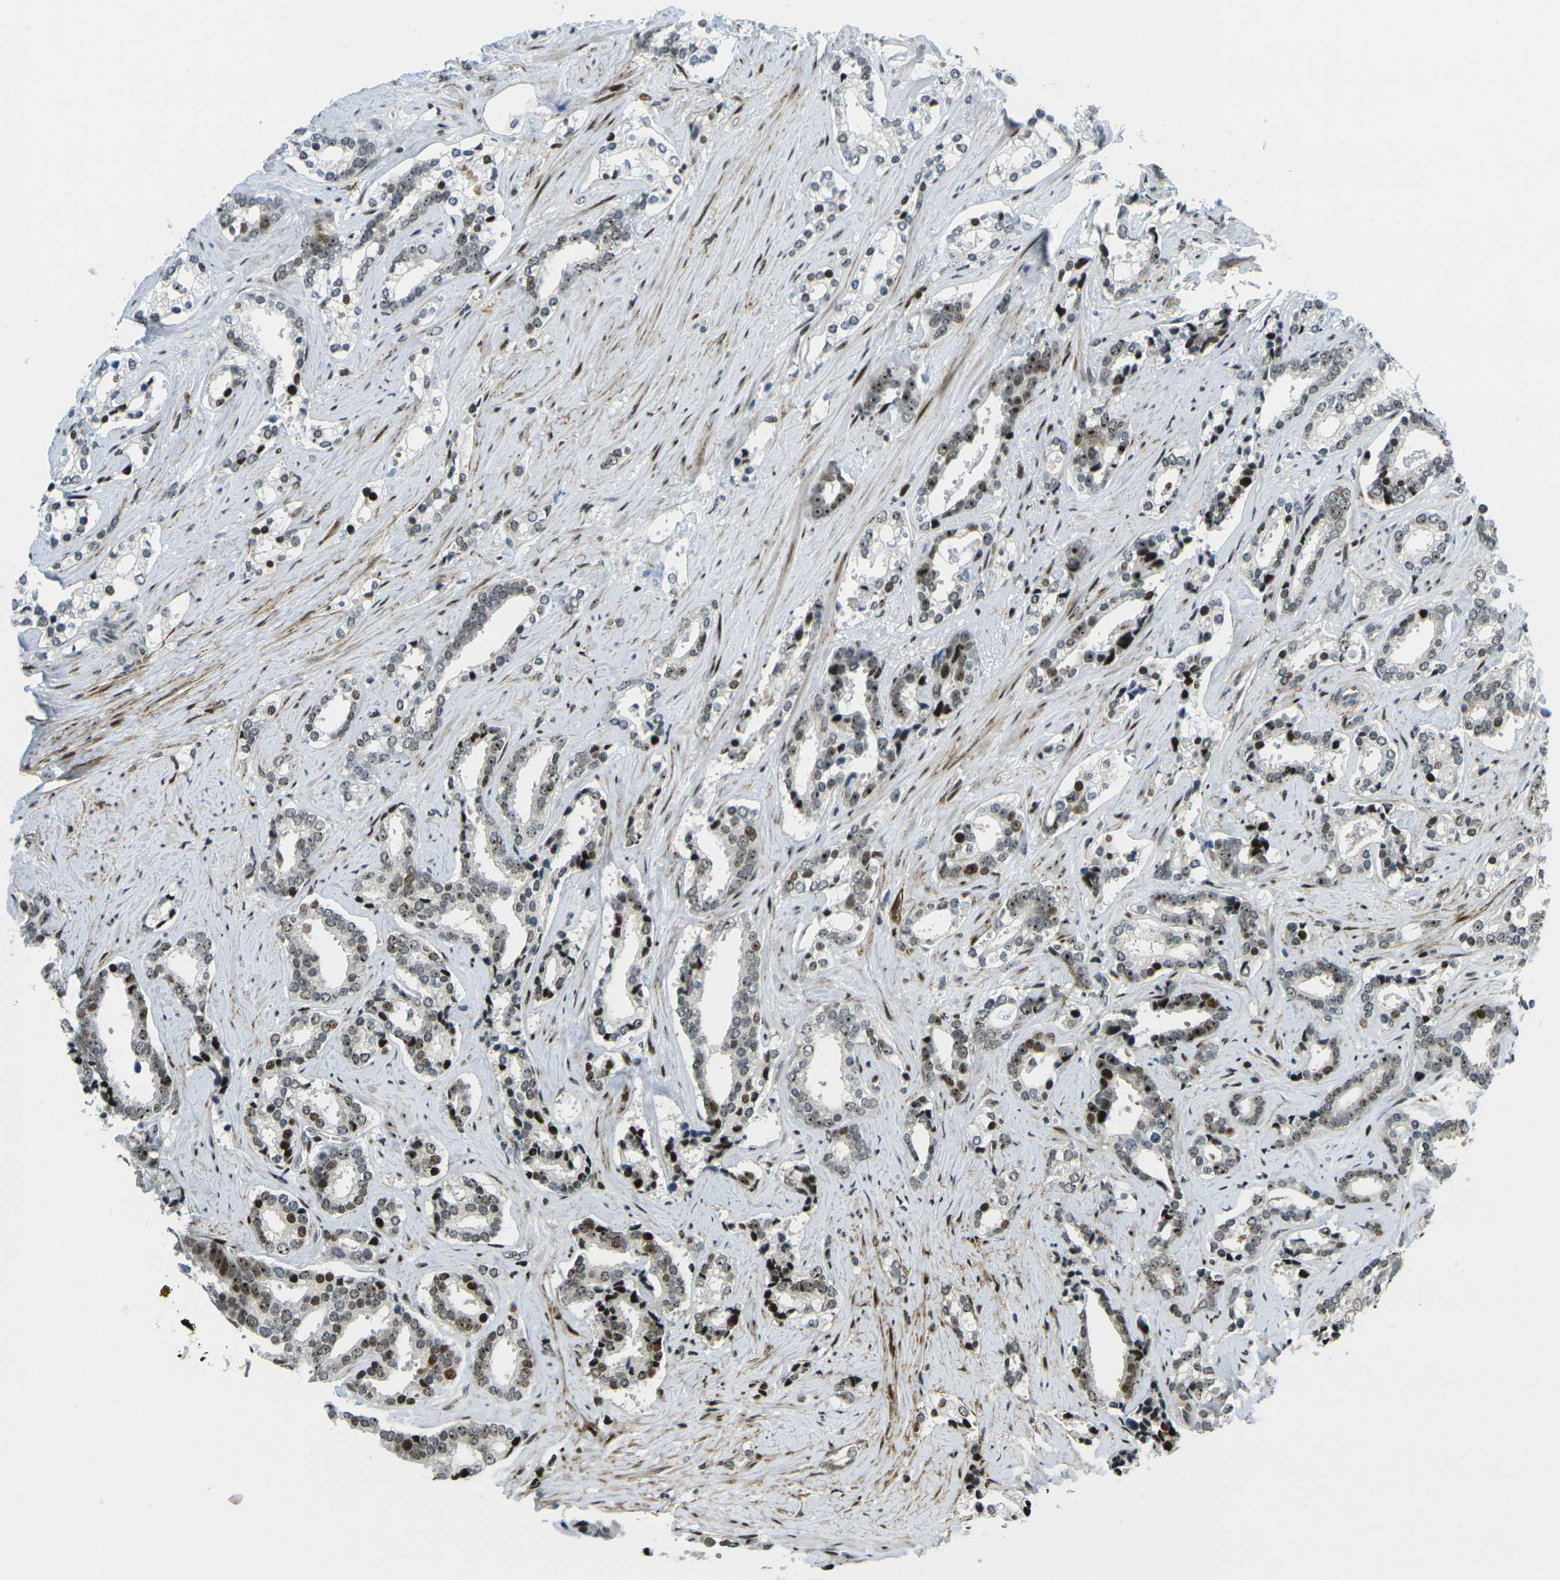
{"staining": {"intensity": "strong", "quantity": ">75%", "location": "nuclear"}, "tissue": "prostate cancer", "cell_type": "Tumor cells", "image_type": "cancer", "snomed": [{"axis": "morphology", "description": "Adenocarcinoma, High grade"}, {"axis": "topography", "description": "Prostate"}], "caption": "Approximately >75% of tumor cells in high-grade adenocarcinoma (prostate) demonstrate strong nuclear protein expression as visualized by brown immunohistochemical staining.", "gene": "UBE2C", "patient": {"sex": "male", "age": 67}}